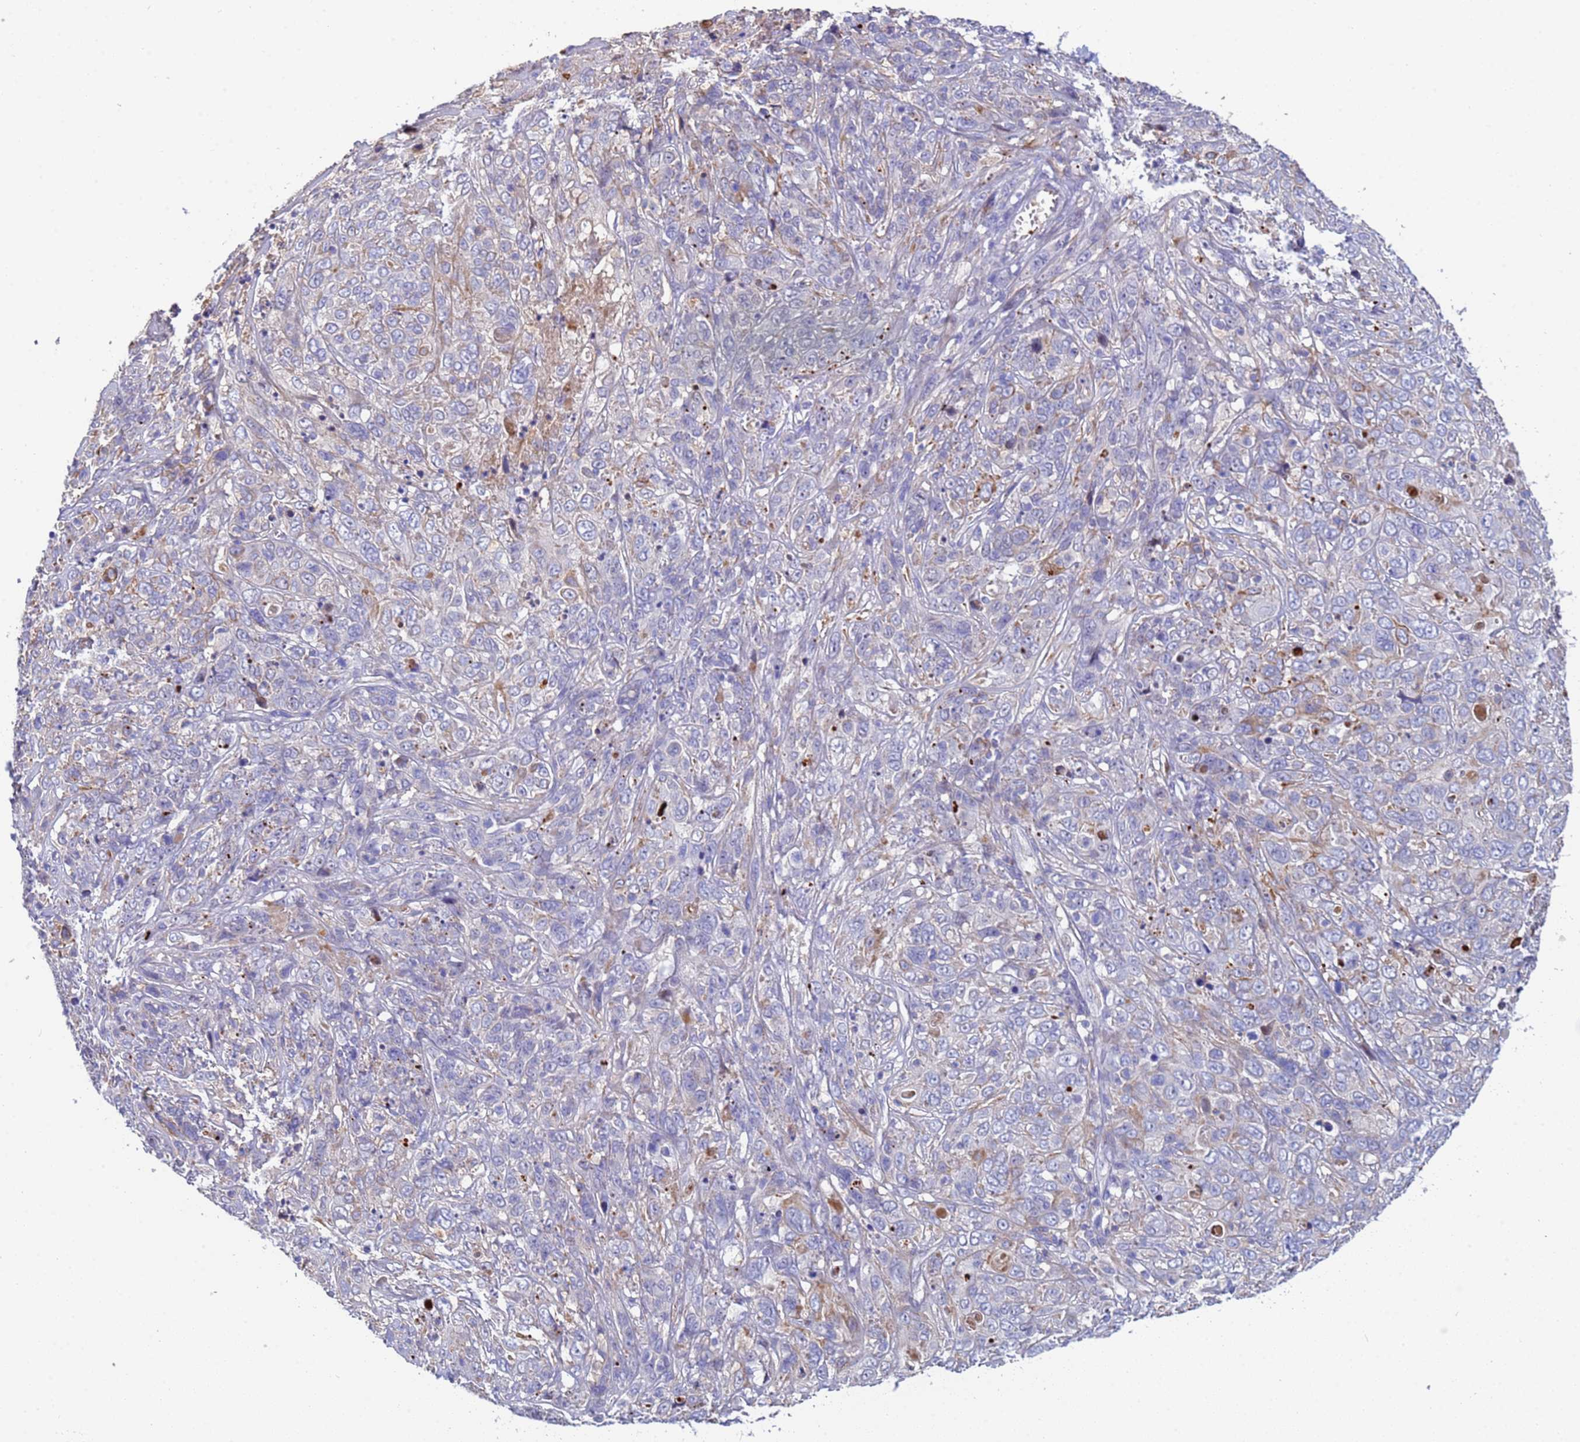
{"staining": {"intensity": "moderate", "quantity": "<25%", "location": "cytoplasmic/membranous"}, "tissue": "cervical cancer", "cell_type": "Tumor cells", "image_type": "cancer", "snomed": [{"axis": "morphology", "description": "Squamous cell carcinoma, NOS"}, {"axis": "topography", "description": "Cervix"}], "caption": "High-power microscopy captured an immunohistochemistry image of cervical squamous cell carcinoma, revealing moderate cytoplasmic/membranous staining in about <25% of tumor cells. (DAB (3,3'-diaminobenzidine) IHC, brown staining for protein, blue staining for nuclei).", "gene": "PPP6R1", "patient": {"sex": "female", "age": 46}}